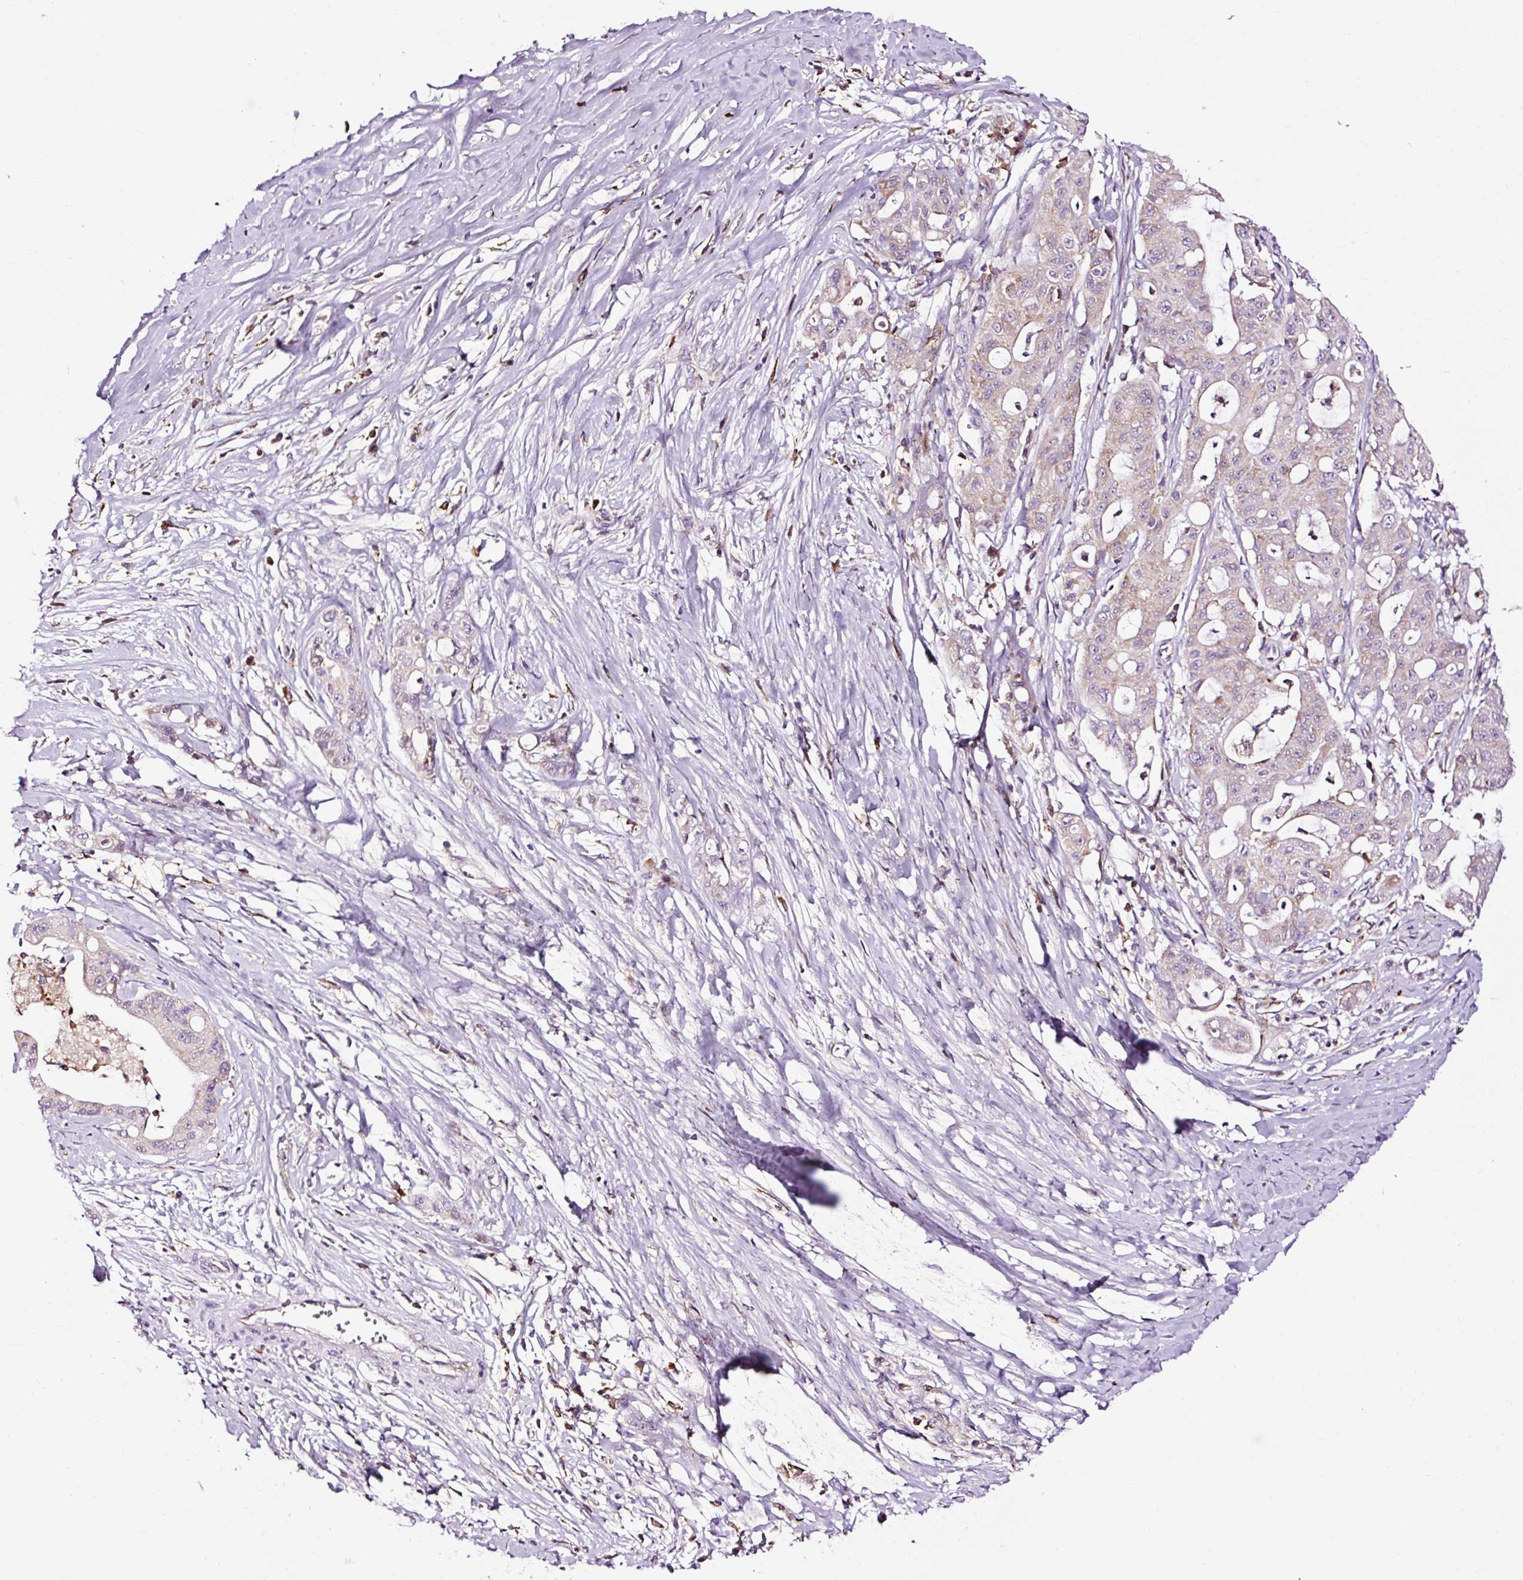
{"staining": {"intensity": "weak", "quantity": ">75%", "location": "cytoplasmic/membranous"}, "tissue": "ovarian cancer", "cell_type": "Tumor cells", "image_type": "cancer", "snomed": [{"axis": "morphology", "description": "Cystadenocarcinoma, mucinous, NOS"}, {"axis": "topography", "description": "Ovary"}], "caption": "The histopathology image reveals staining of ovarian cancer, revealing weak cytoplasmic/membranous protein expression (brown color) within tumor cells. The protein is stained brown, and the nuclei are stained in blue (DAB IHC with brightfield microscopy, high magnification).", "gene": "CD83", "patient": {"sex": "female", "age": 70}}